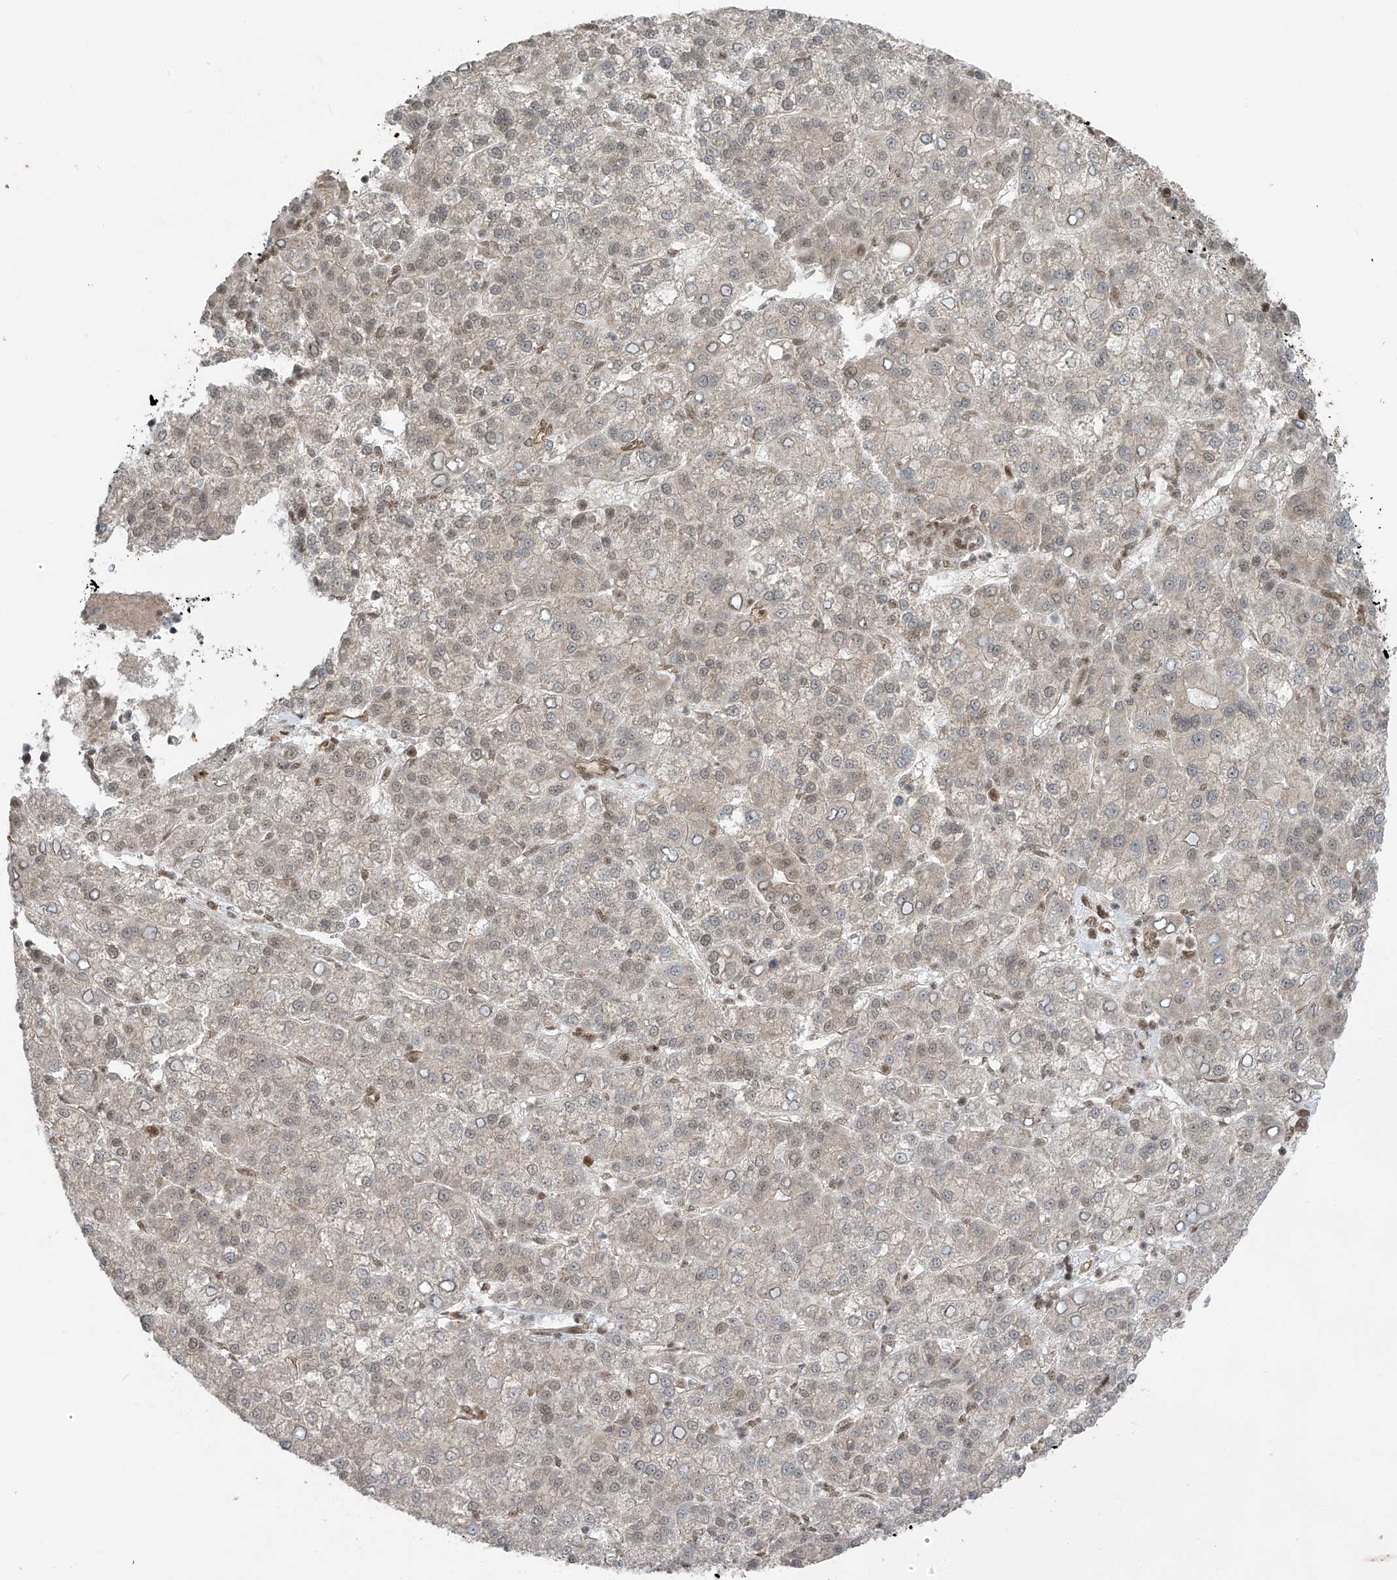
{"staining": {"intensity": "negative", "quantity": "none", "location": "none"}, "tissue": "liver cancer", "cell_type": "Tumor cells", "image_type": "cancer", "snomed": [{"axis": "morphology", "description": "Carcinoma, Hepatocellular, NOS"}, {"axis": "topography", "description": "Liver"}], "caption": "Immunohistochemistry (IHC) micrograph of neoplastic tissue: human liver hepatocellular carcinoma stained with DAB (3,3'-diaminobenzidine) reveals no significant protein positivity in tumor cells.", "gene": "ARHGEF3", "patient": {"sex": "female", "age": 58}}